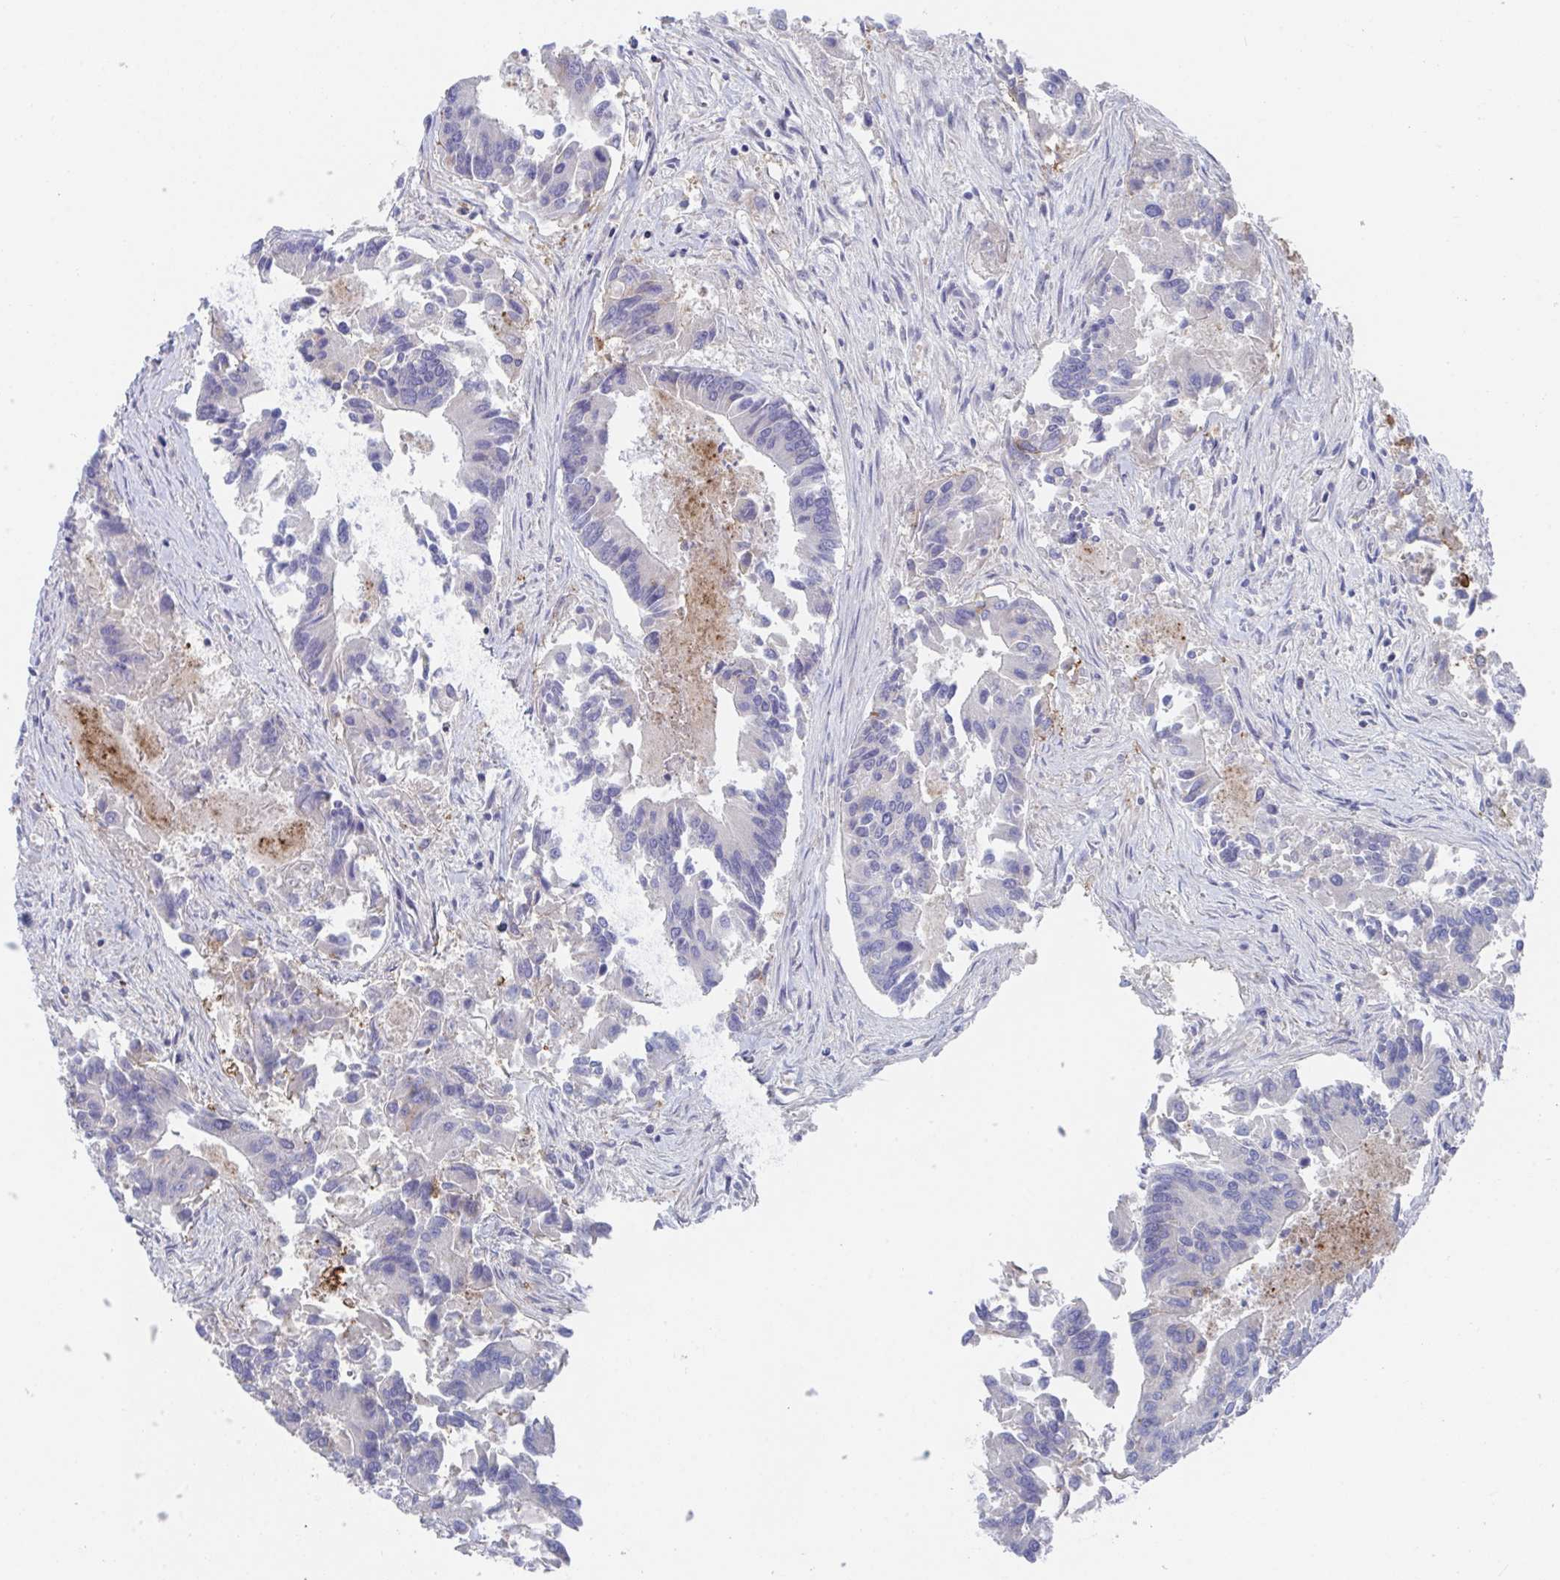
{"staining": {"intensity": "negative", "quantity": "none", "location": "none"}, "tissue": "colorectal cancer", "cell_type": "Tumor cells", "image_type": "cancer", "snomed": [{"axis": "morphology", "description": "Adenocarcinoma, NOS"}, {"axis": "topography", "description": "Colon"}], "caption": "Immunohistochemistry of colorectal adenocarcinoma demonstrates no positivity in tumor cells.", "gene": "KCNK5", "patient": {"sex": "female", "age": 67}}